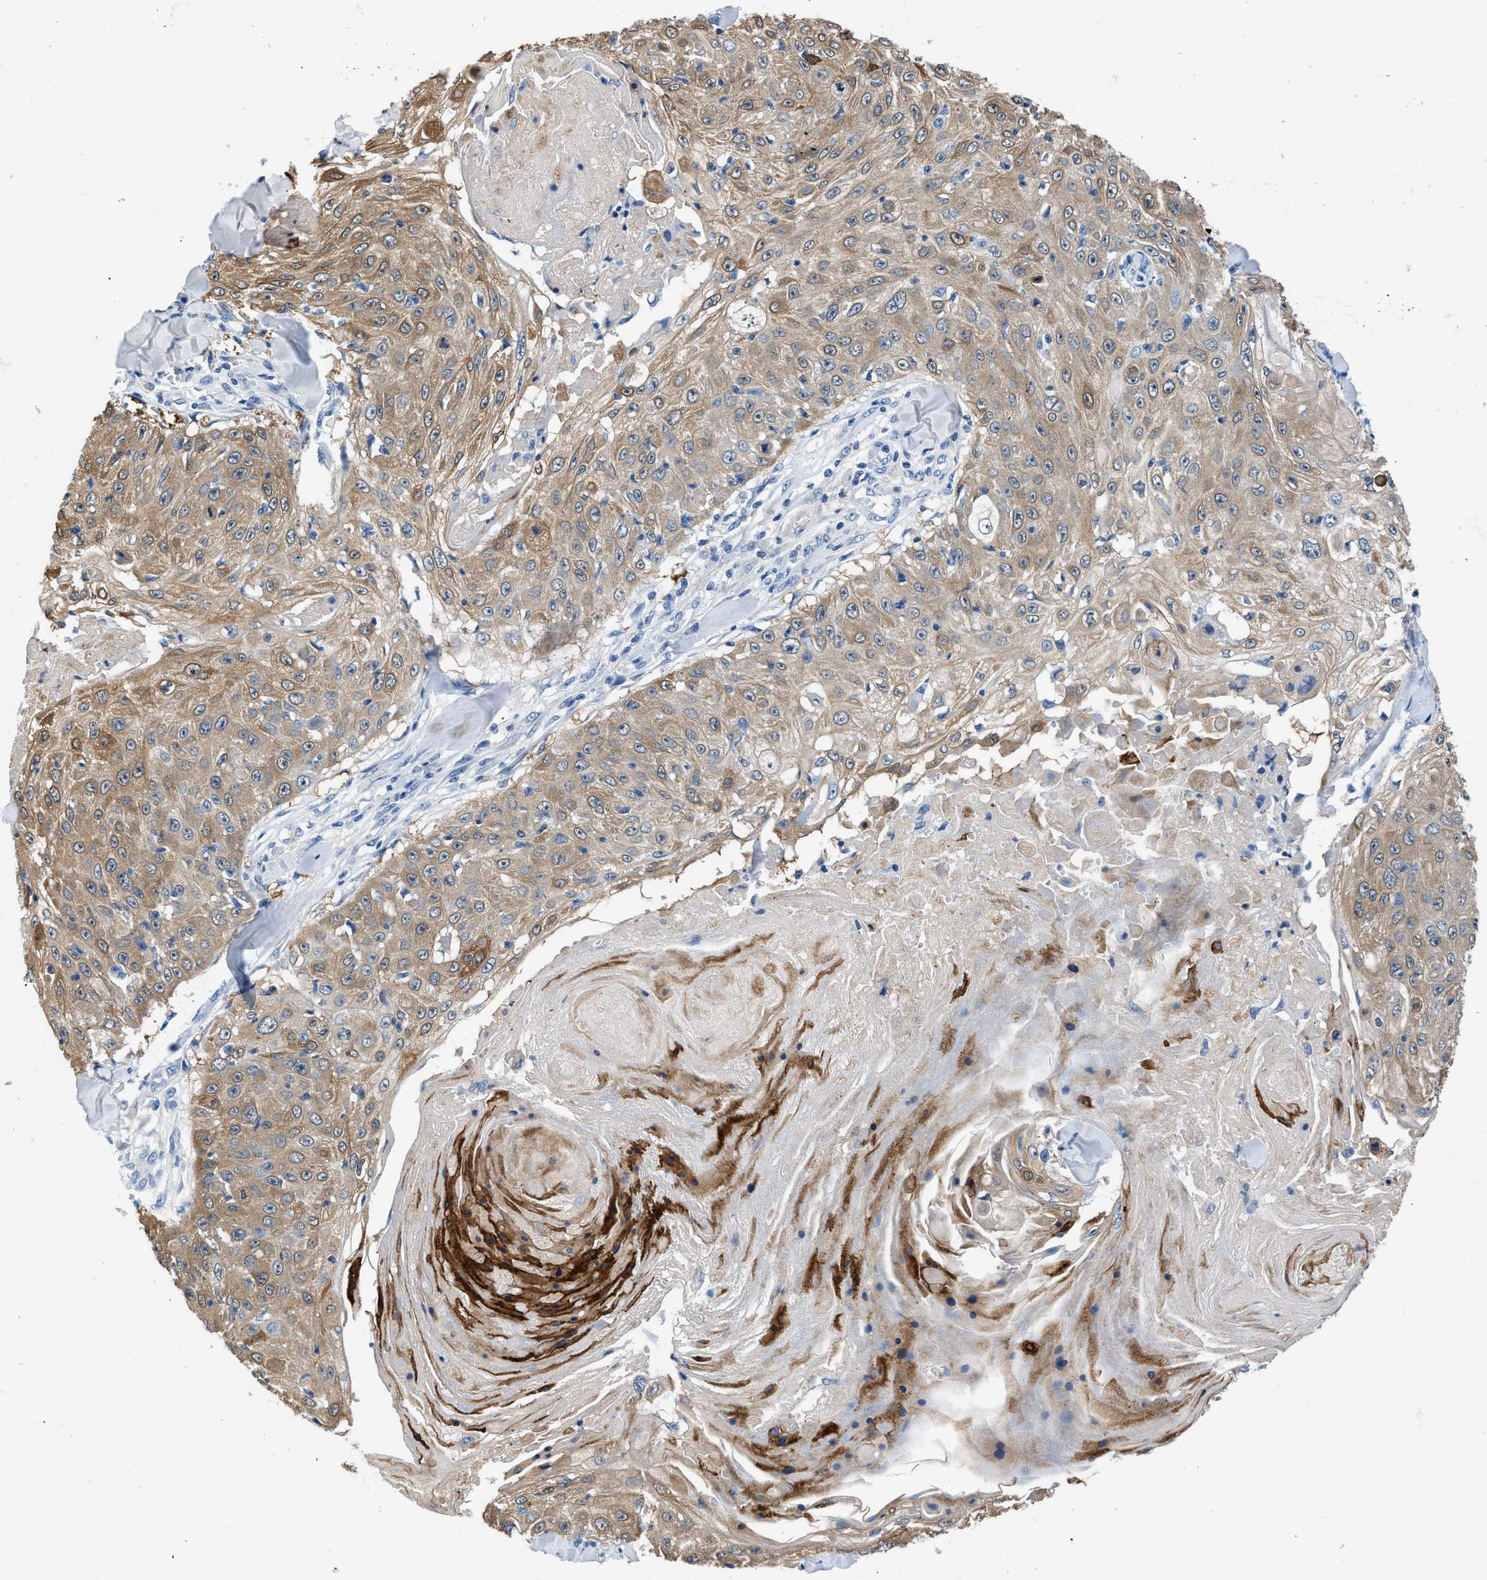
{"staining": {"intensity": "weak", "quantity": ">75%", "location": "cytoplasmic/membranous"}, "tissue": "skin cancer", "cell_type": "Tumor cells", "image_type": "cancer", "snomed": [{"axis": "morphology", "description": "Squamous cell carcinoma, NOS"}, {"axis": "topography", "description": "Skin"}], "caption": "Immunohistochemistry staining of skin cancer, which shows low levels of weak cytoplasmic/membranous expression in approximately >75% of tumor cells indicating weak cytoplasmic/membranous protein expression. The staining was performed using DAB (brown) for protein detection and nuclei were counterstained in hematoxylin (blue).", "gene": "FADS6", "patient": {"sex": "male", "age": 86}}